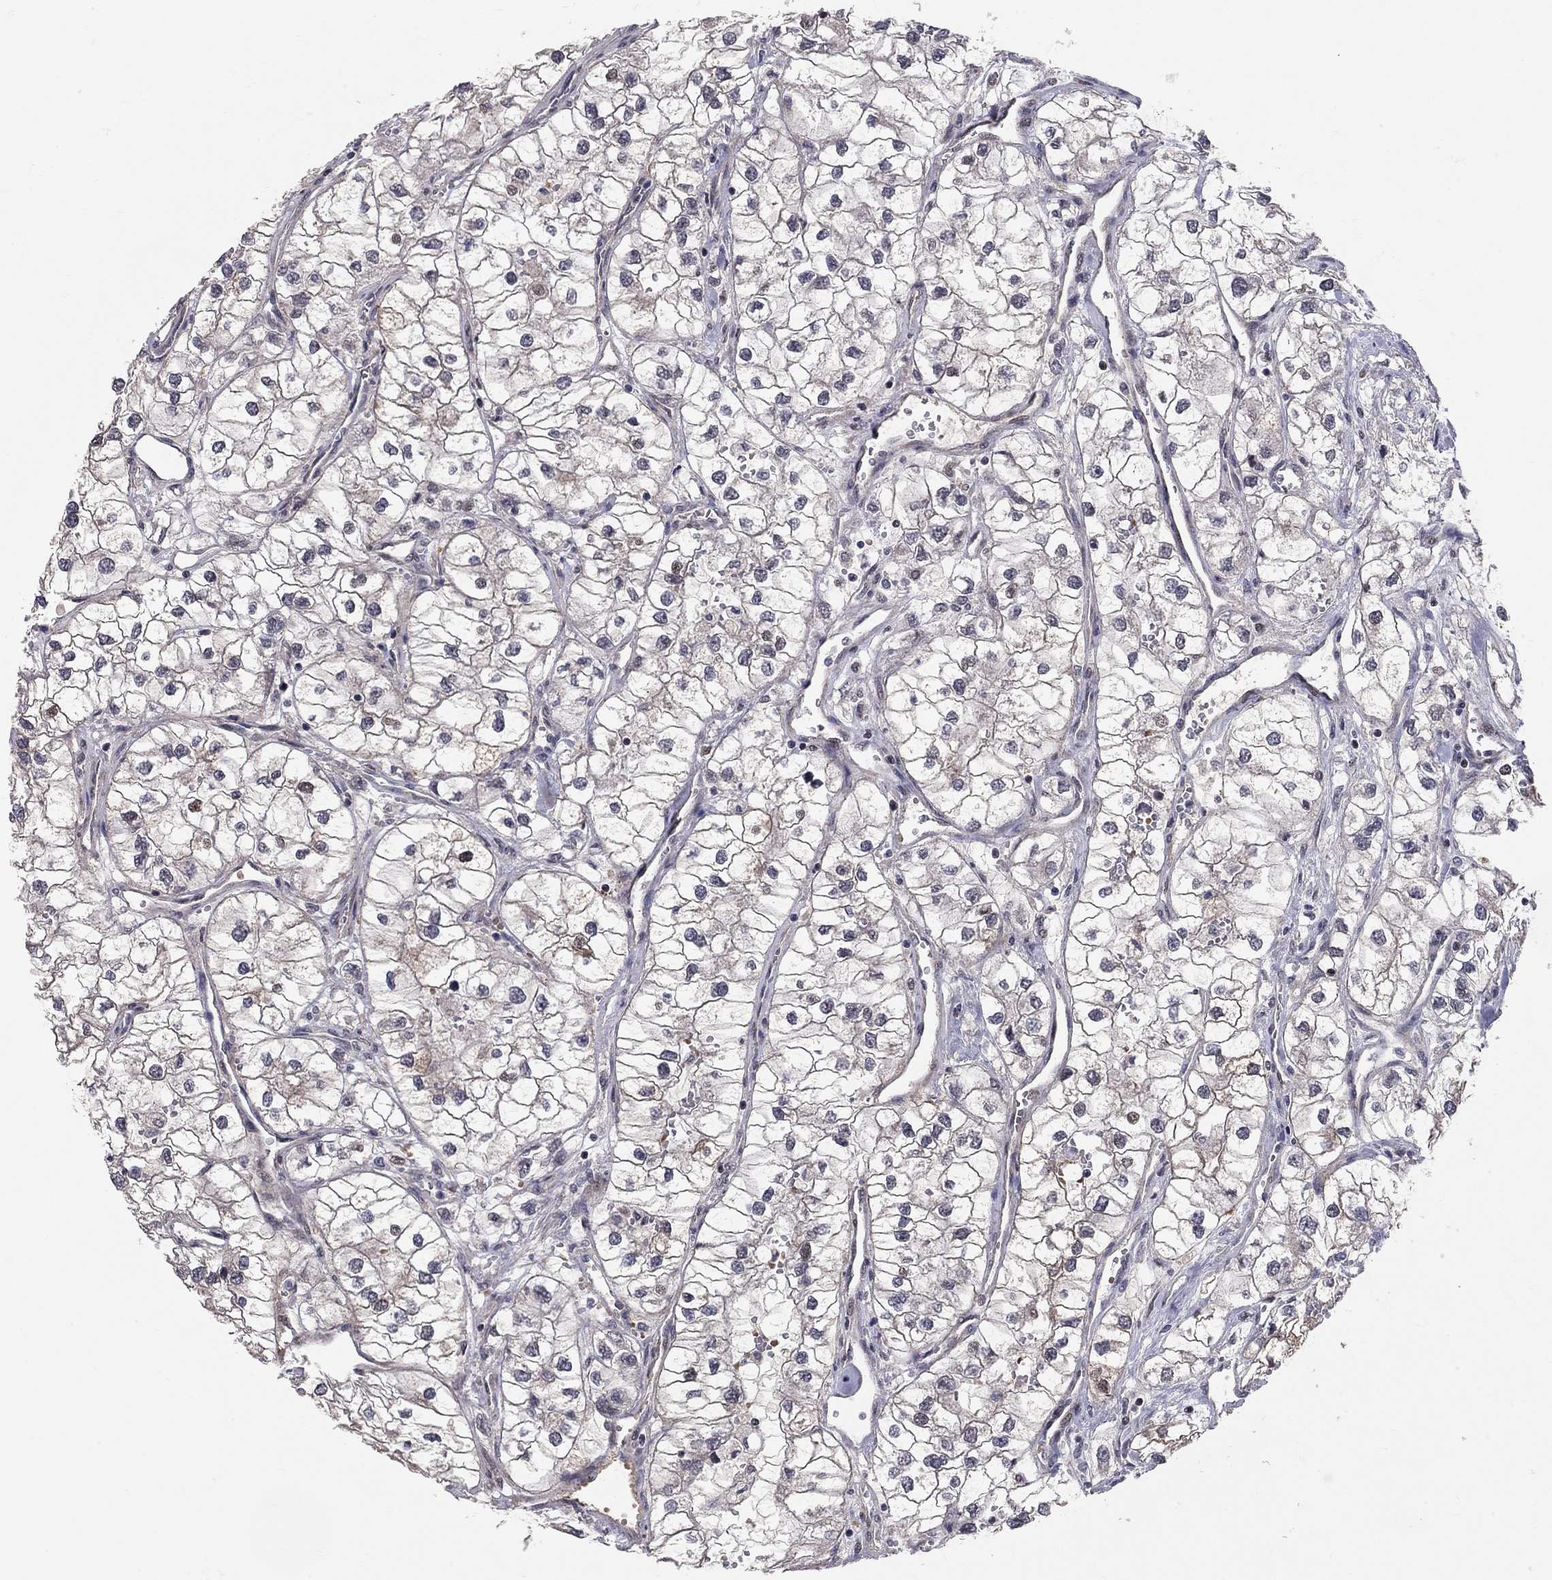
{"staining": {"intensity": "negative", "quantity": "none", "location": "none"}, "tissue": "renal cancer", "cell_type": "Tumor cells", "image_type": "cancer", "snomed": [{"axis": "morphology", "description": "Adenocarcinoma, NOS"}, {"axis": "topography", "description": "Kidney"}], "caption": "An immunohistochemistry image of renal cancer (adenocarcinoma) is shown. There is no staining in tumor cells of renal cancer (adenocarcinoma).", "gene": "HDAC3", "patient": {"sex": "male", "age": 59}}